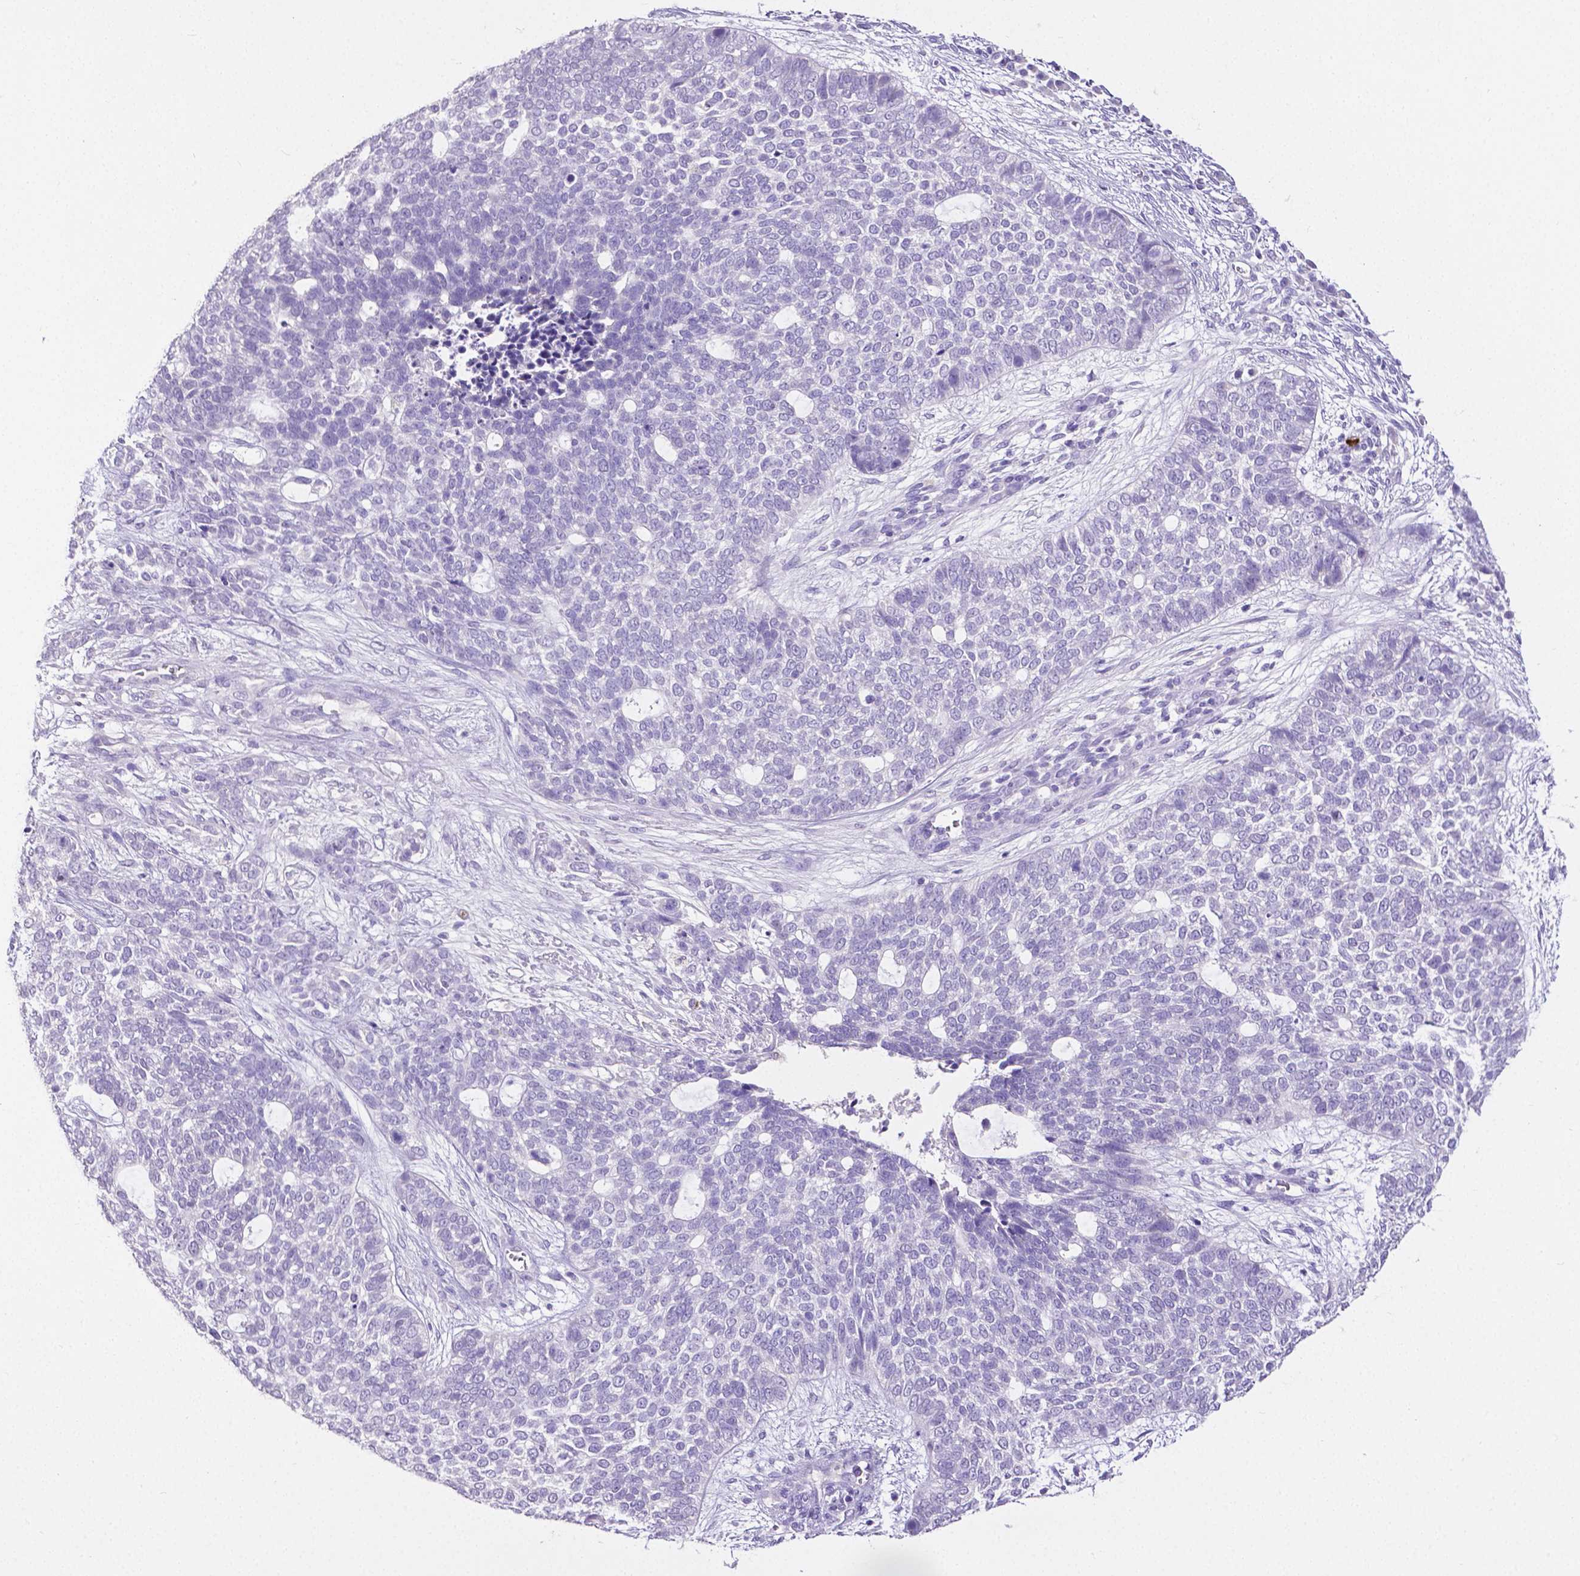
{"staining": {"intensity": "negative", "quantity": "none", "location": "none"}, "tissue": "skin cancer", "cell_type": "Tumor cells", "image_type": "cancer", "snomed": [{"axis": "morphology", "description": "Basal cell carcinoma"}, {"axis": "topography", "description": "Skin"}], "caption": "Tumor cells show no significant protein expression in basal cell carcinoma (skin).", "gene": "MMP9", "patient": {"sex": "female", "age": 69}}